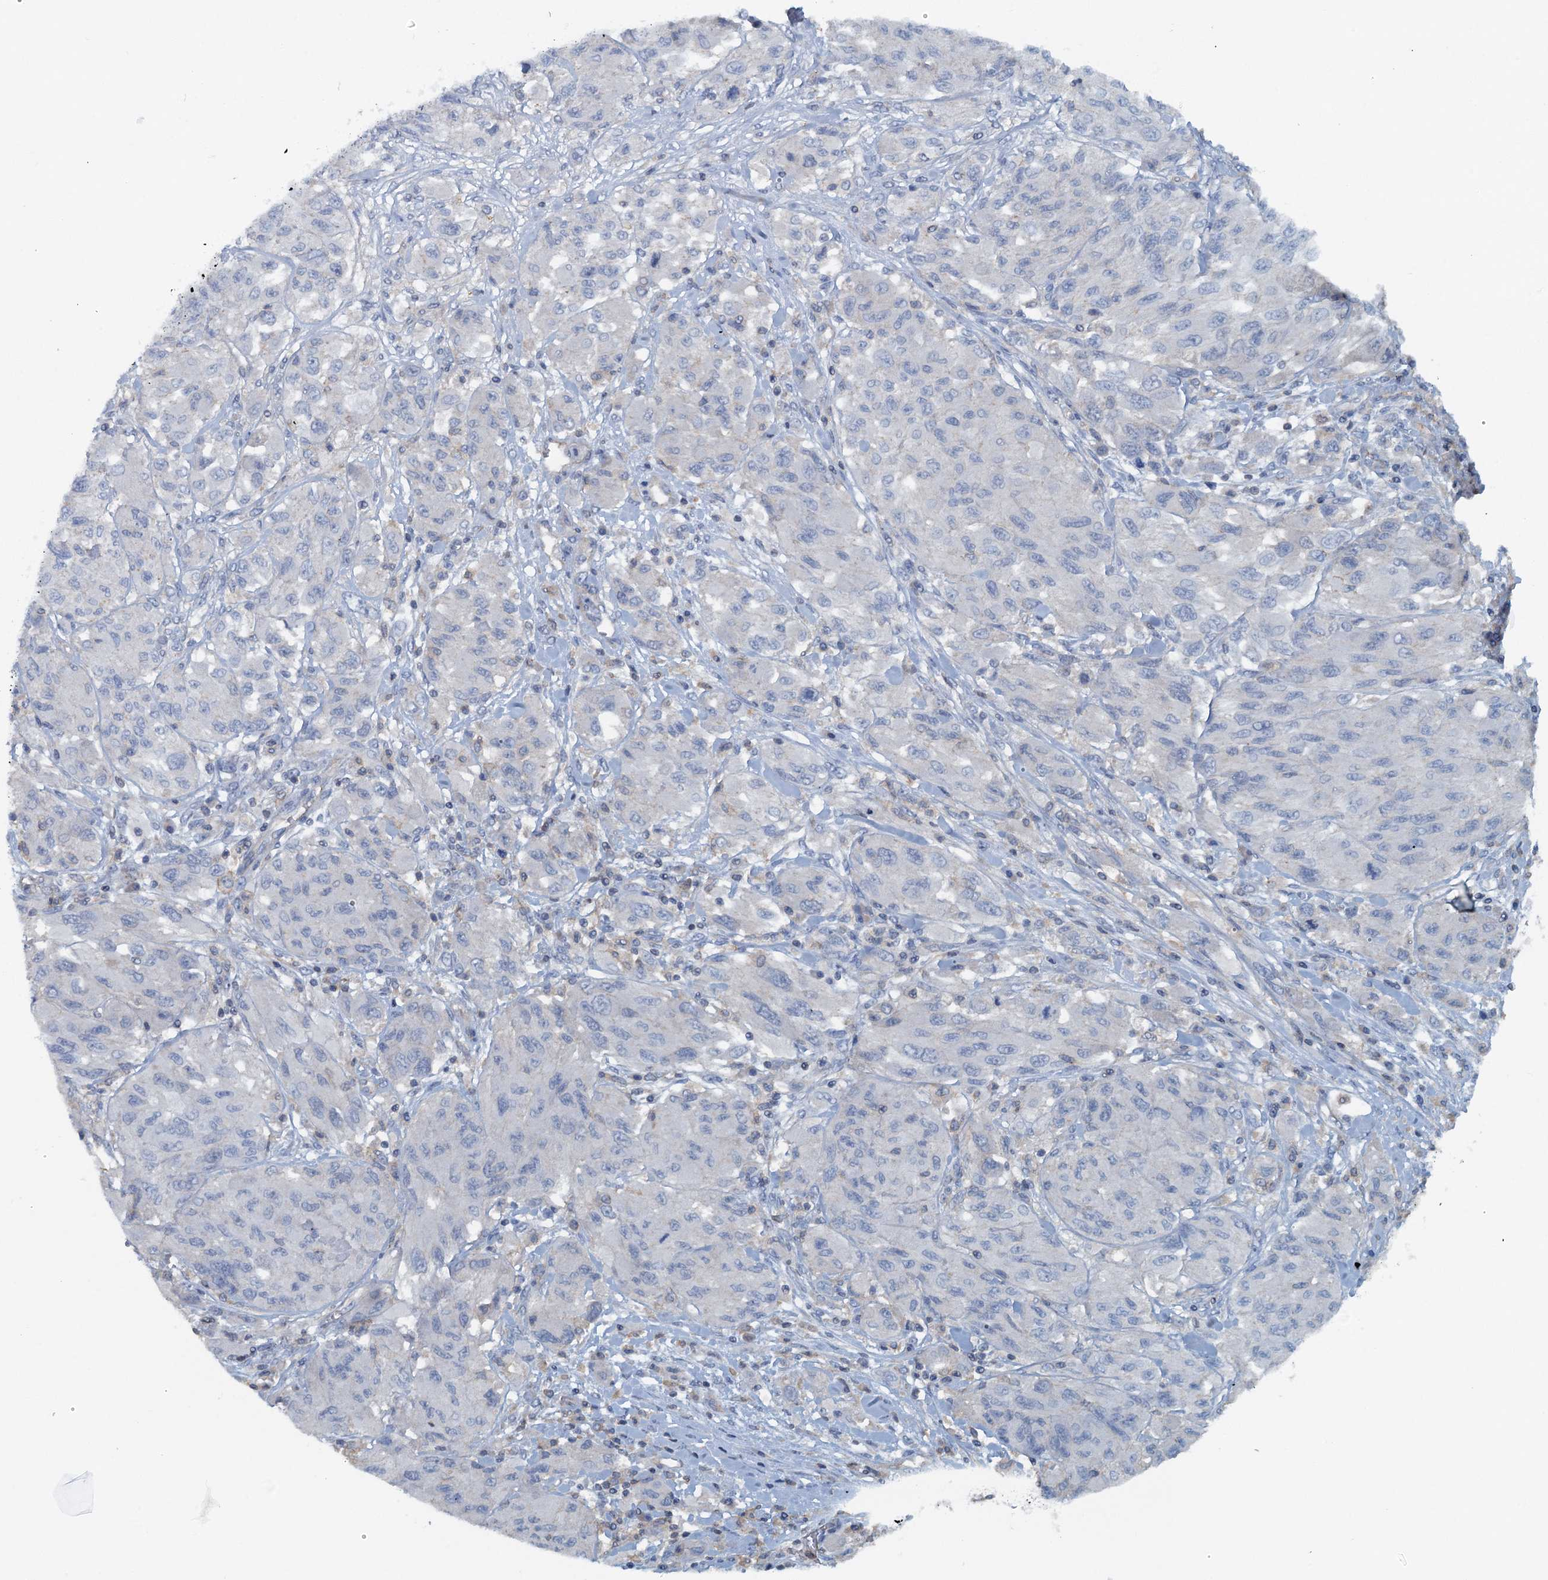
{"staining": {"intensity": "negative", "quantity": "none", "location": "none"}, "tissue": "melanoma", "cell_type": "Tumor cells", "image_type": "cancer", "snomed": [{"axis": "morphology", "description": "Malignant melanoma, NOS"}, {"axis": "topography", "description": "Skin"}], "caption": "An immunohistochemistry (IHC) histopathology image of melanoma is shown. There is no staining in tumor cells of melanoma.", "gene": "THAP10", "patient": {"sex": "female", "age": 91}}